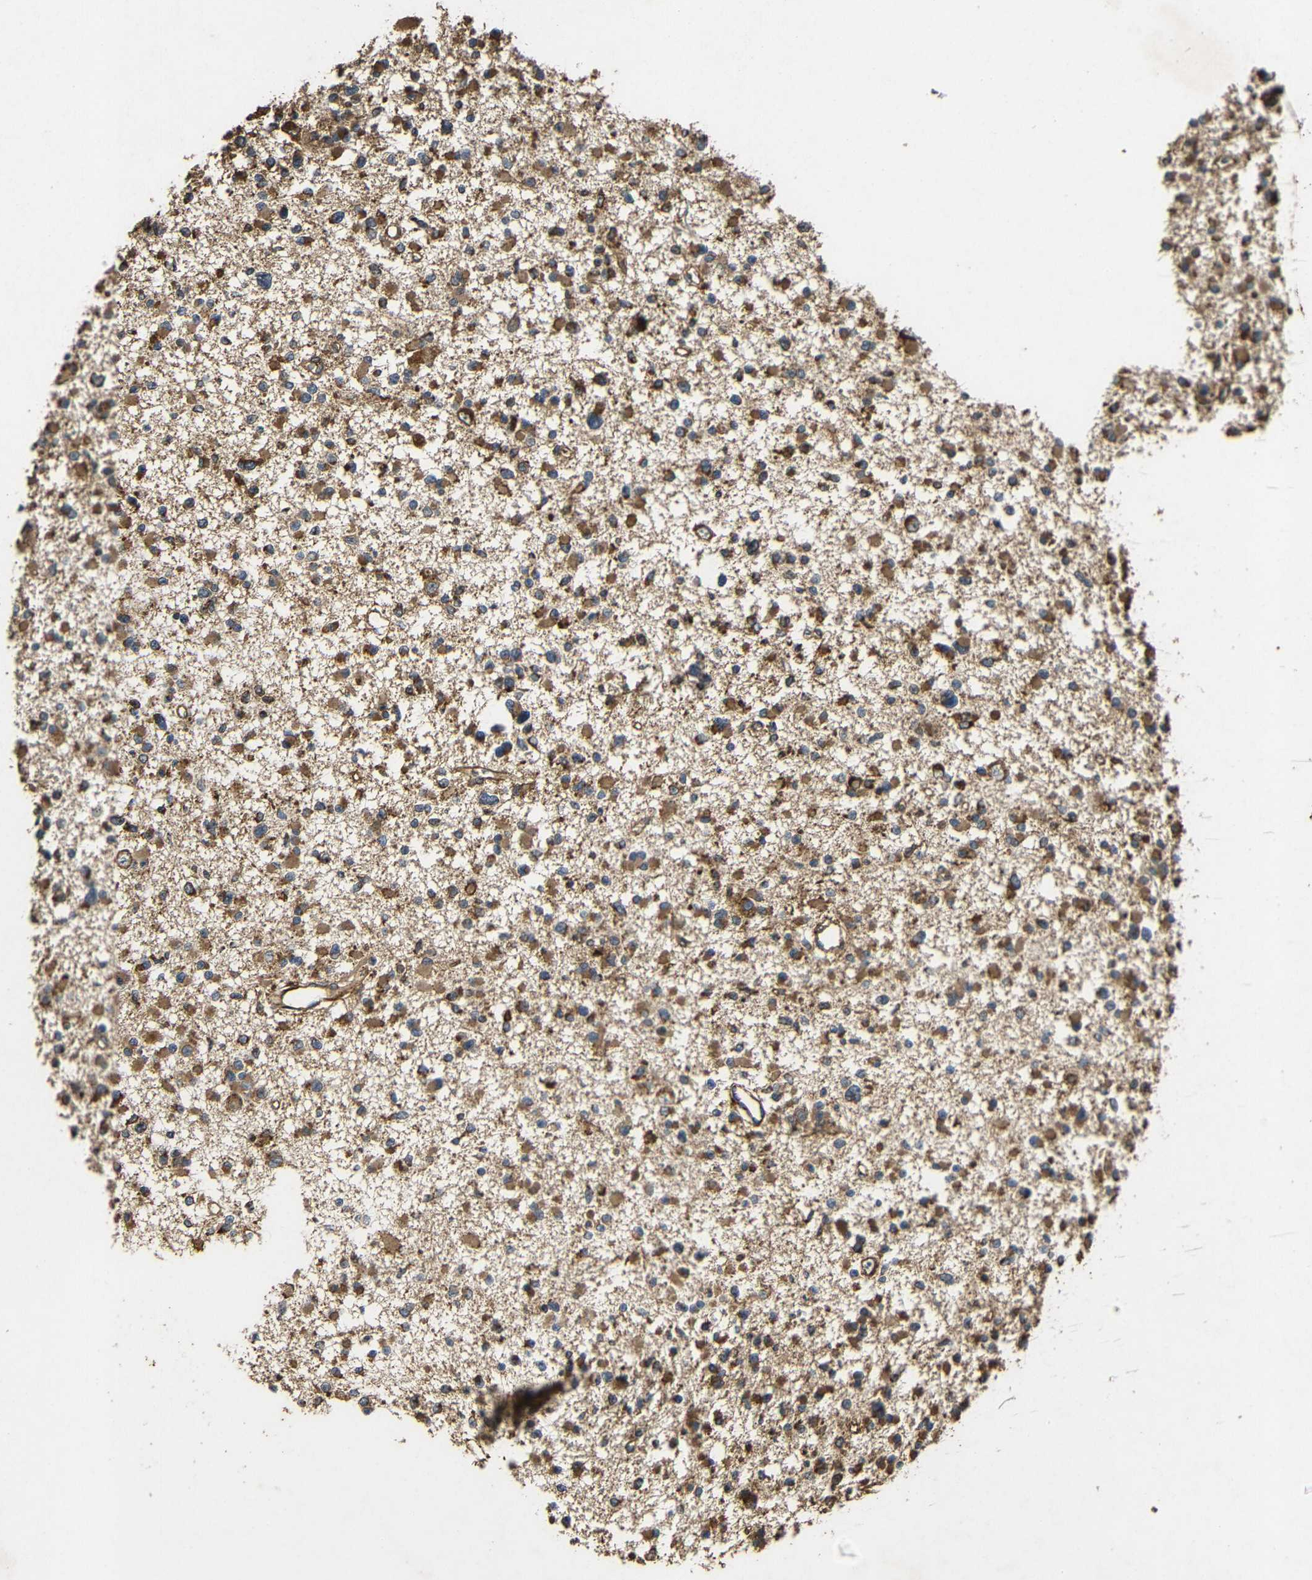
{"staining": {"intensity": "moderate", "quantity": ">75%", "location": "cytoplasmic/membranous"}, "tissue": "glioma", "cell_type": "Tumor cells", "image_type": "cancer", "snomed": [{"axis": "morphology", "description": "Glioma, malignant, Low grade"}, {"axis": "topography", "description": "Brain"}], "caption": "This is an image of IHC staining of glioma, which shows moderate staining in the cytoplasmic/membranous of tumor cells.", "gene": "EIF2S1", "patient": {"sex": "female", "age": 22}}